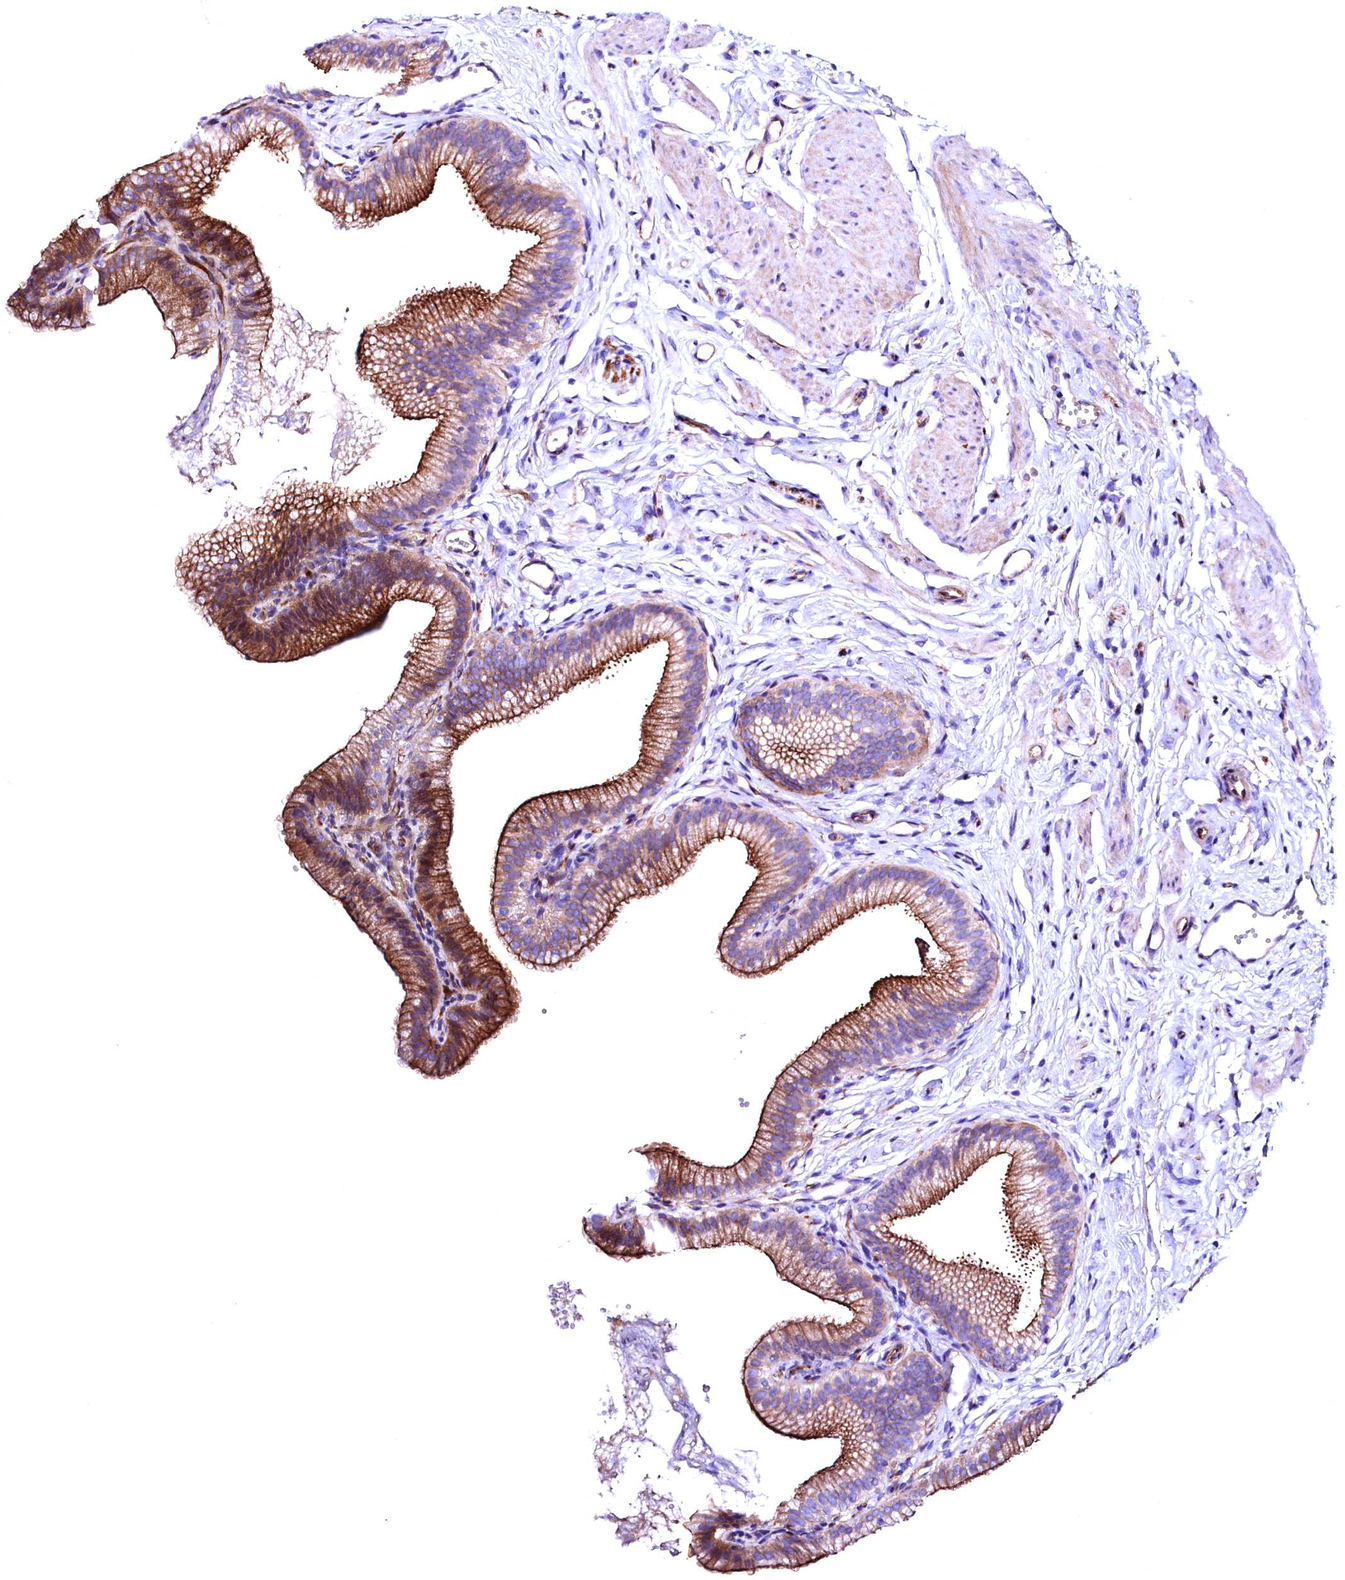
{"staining": {"intensity": "strong", "quantity": ">75%", "location": "cytoplasmic/membranous"}, "tissue": "gallbladder", "cell_type": "Glandular cells", "image_type": "normal", "snomed": [{"axis": "morphology", "description": "Normal tissue, NOS"}, {"axis": "topography", "description": "Gallbladder"}, {"axis": "topography", "description": "Peripheral nerve tissue"}], "caption": "Immunohistochemistry (IHC) (DAB) staining of benign human gallbladder shows strong cytoplasmic/membranous protein staining in approximately >75% of glandular cells. (DAB (3,3'-diaminobenzidine) IHC, brown staining for protein, blue staining for nuclei).", "gene": "SLF1", "patient": {"sex": "male", "age": 38}}